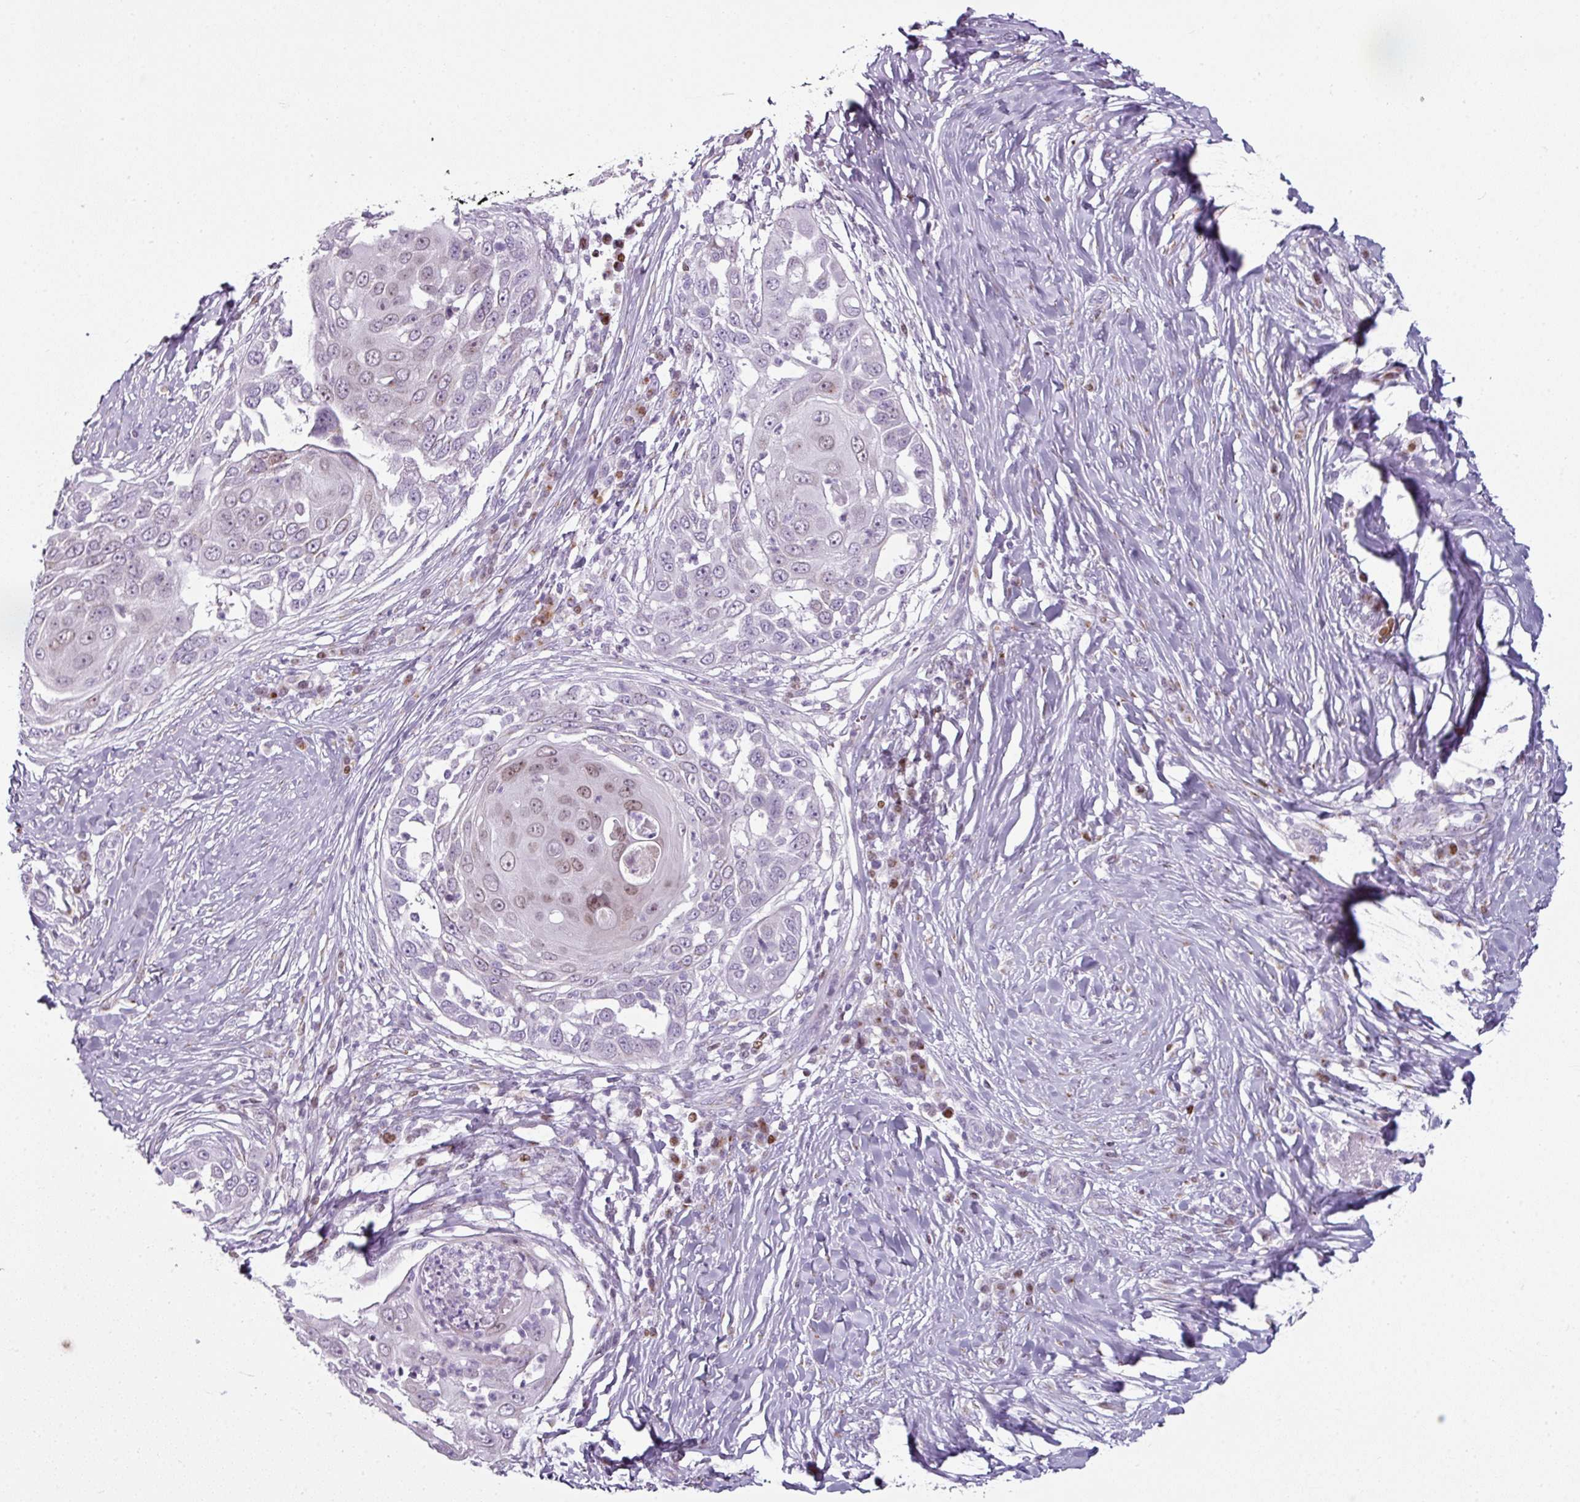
{"staining": {"intensity": "strong", "quantity": "<25%", "location": "cytoplasmic/membranous,nuclear"}, "tissue": "skin cancer", "cell_type": "Tumor cells", "image_type": "cancer", "snomed": [{"axis": "morphology", "description": "Squamous cell carcinoma, NOS"}, {"axis": "topography", "description": "Skin"}], "caption": "Tumor cells demonstrate medium levels of strong cytoplasmic/membranous and nuclear staining in about <25% of cells in human squamous cell carcinoma (skin).", "gene": "SYT8", "patient": {"sex": "female", "age": 44}}